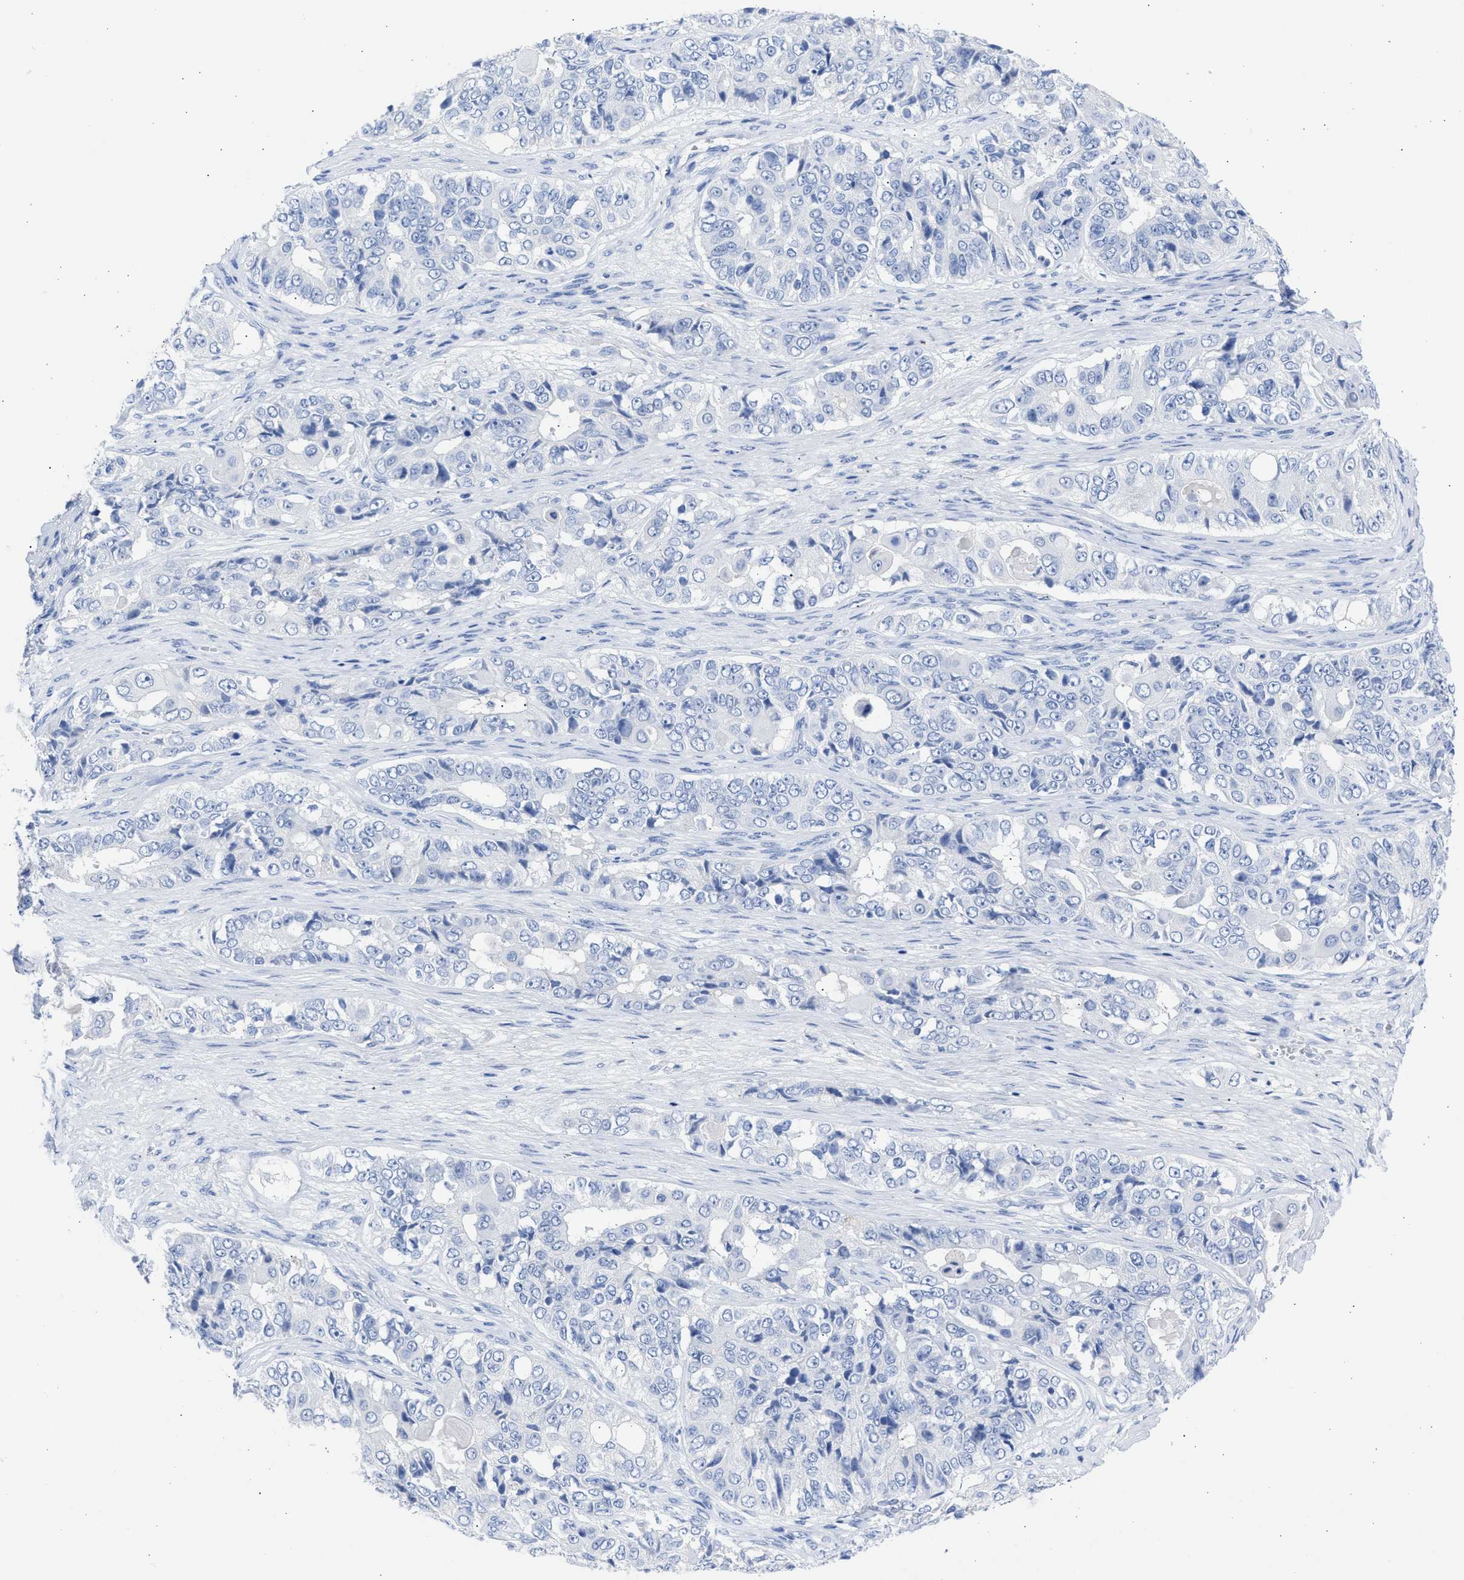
{"staining": {"intensity": "negative", "quantity": "none", "location": "none"}, "tissue": "ovarian cancer", "cell_type": "Tumor cells", "image_type": "cancer", "snomed": [{"axis": "morphology", "description": "Carcinoma, endometroid"}, {"axis": "topography", "description": "Ovary"}], "caption": "The photomicrograph exhibits no significant positivity in tumor cells of ovarian cancer (endometroid carcinoma). (Stains: DAB immunohistochemistry with hematoxylin counter stain, Microscopy: brightfield microscopy at high magnification).", "gene": "NCAM1", "patient": {"sex": "female", "age": 51}}